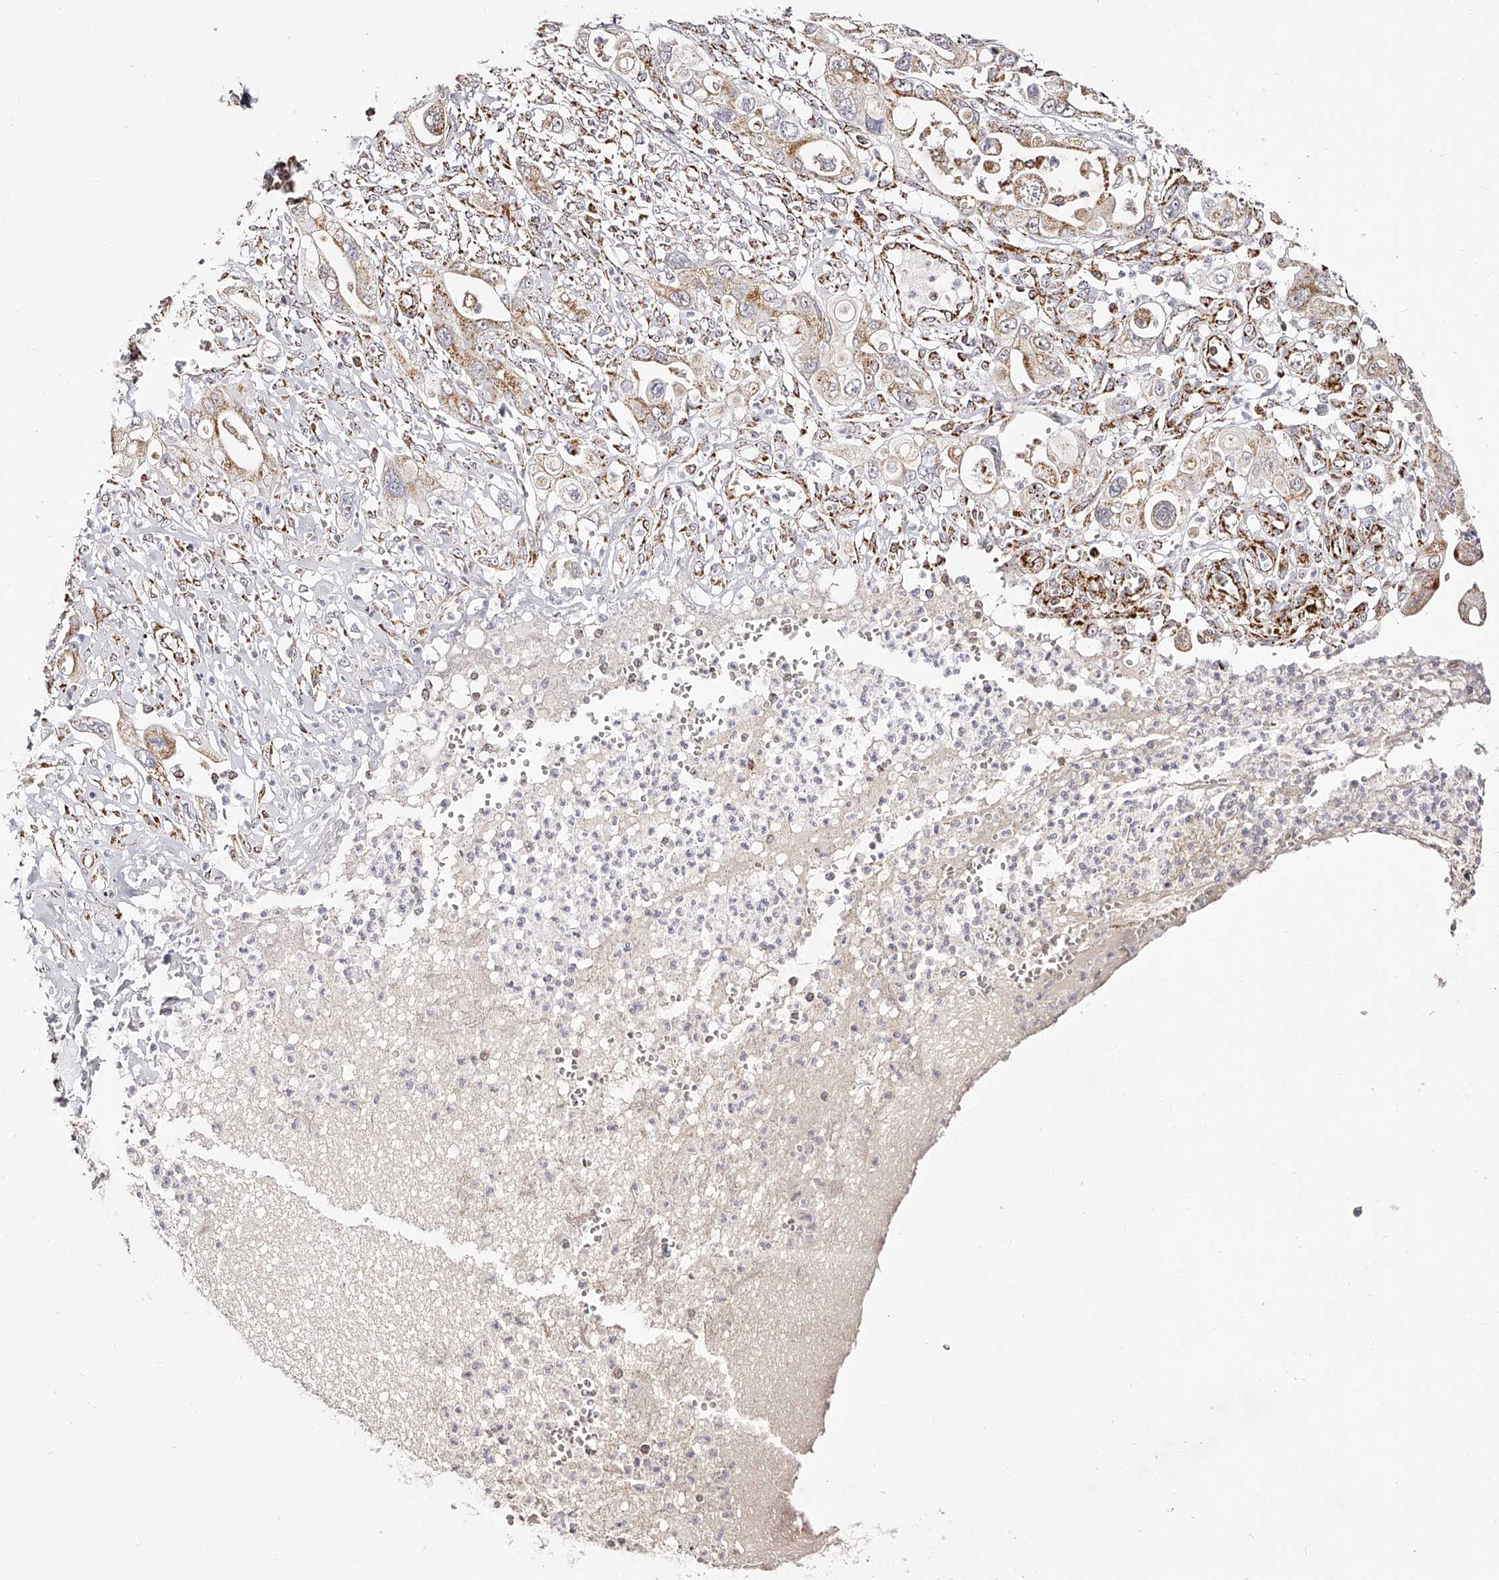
{"staining": {"intensity": "moderate", "quantity": ">75%", "location": "cytoplasmic/membranous"}, "tissue": "pancreatic cancer", "cell_type": "Tumor cells", "image_type": "cancer", "snomed": [{"axis": "morphology", "description": "Adenocarcinoma, NOS"}, {"axis": "topography", "description": "Pancreas"}], "caption": "Pancreatic cancer was stained to show a protein in brown. There is medium levels of moderate cytoplasmic/membranous positivity in approximately >75% of tumor cells. (DAB IHC, brown staining for protein, blue staining for nuclei).", "gene": "NDUFV3", "patient": {"sex": "male", "age": 68}}